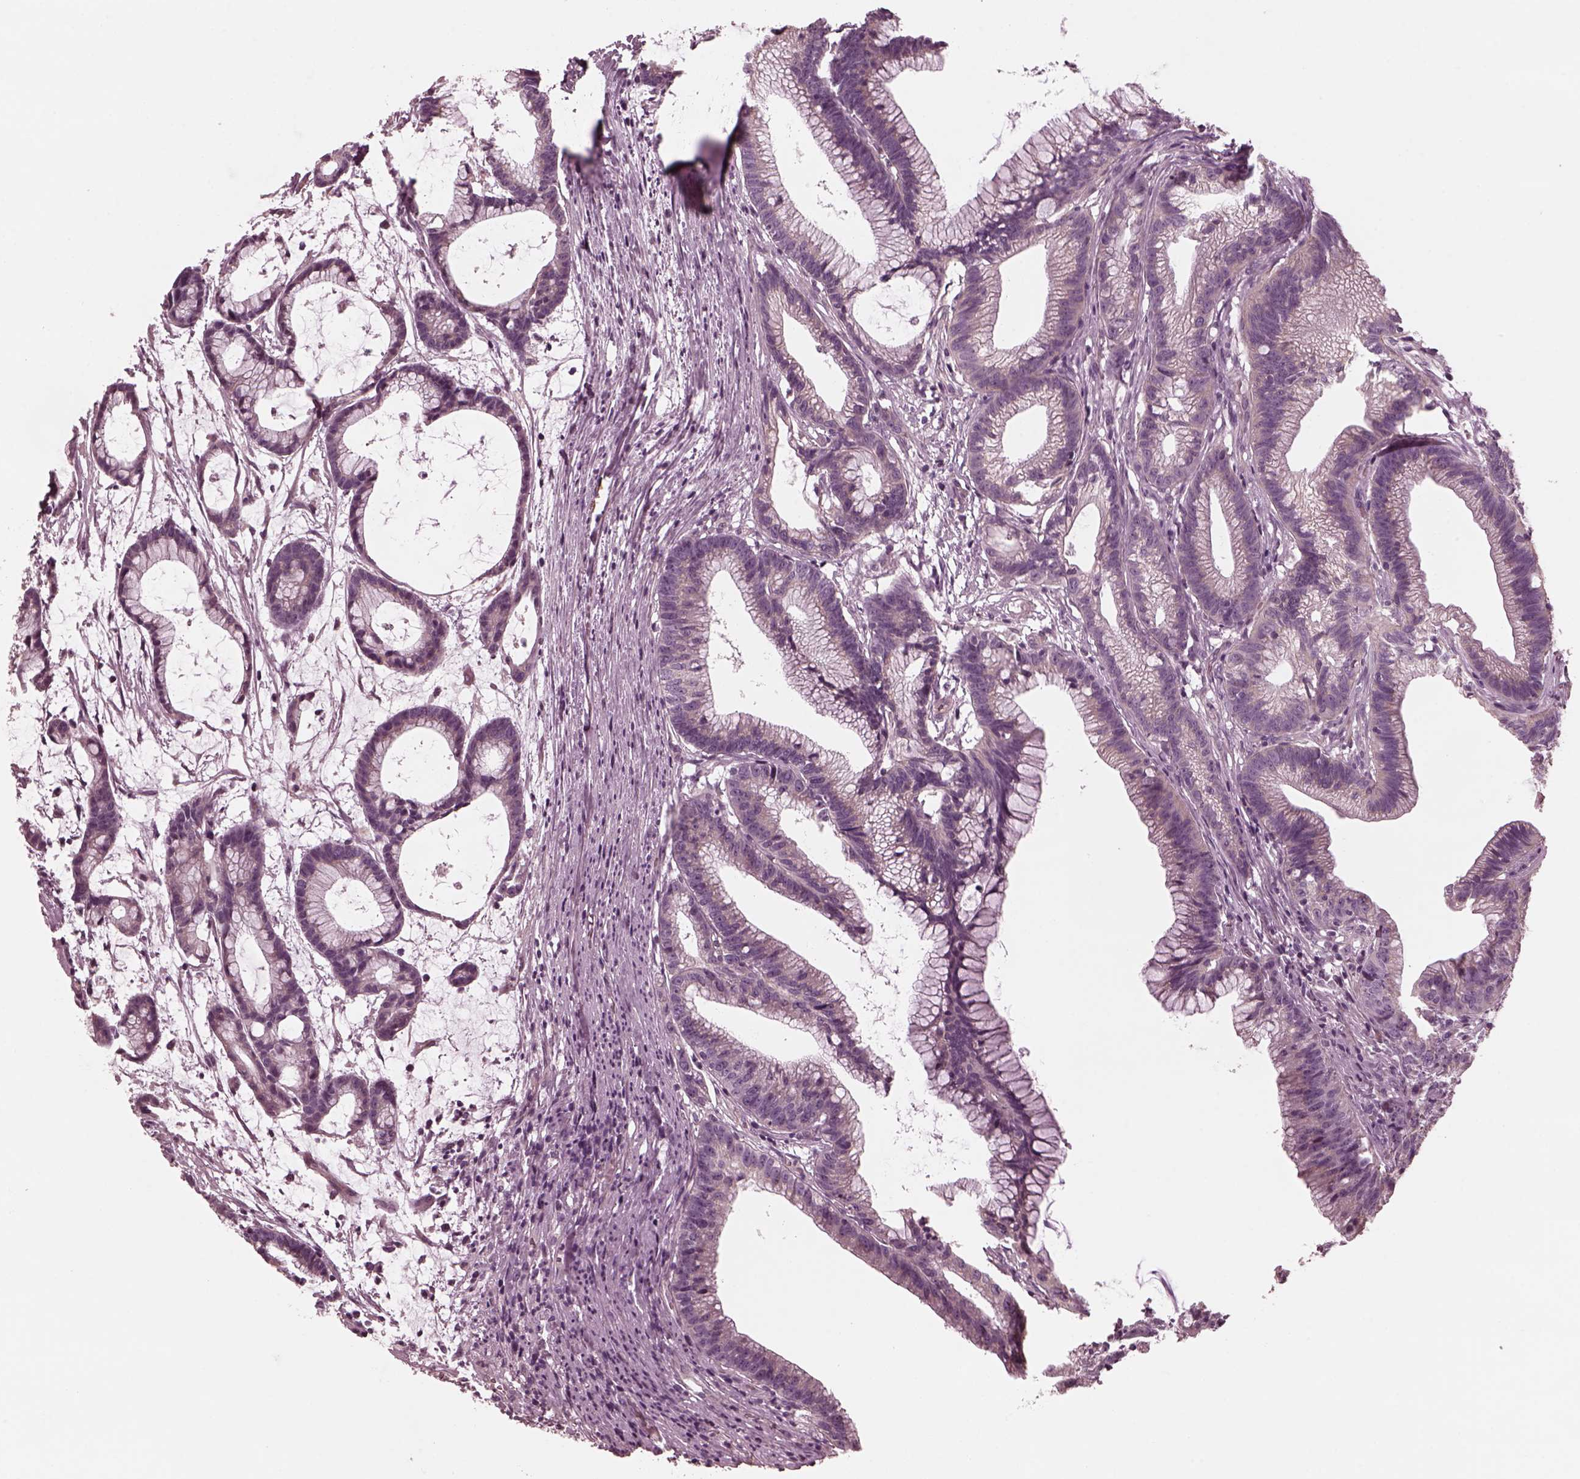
{"staining": {"intensity": "negative", "quantity": "none", "location": "none"}, "tissue": "colorectal cancer", "cell_type": "Tumor cells", "image_type": "cancer", "snomed": [{"axis": "morphology", "description": "Adenocarcinoma, NOS"}, {"axis": "topography", "description": "Colon"}], "caption": "Tumor cells are negative for protein expression in human colorectal cancer (adenocarcinoma). (Stains: DAB IHC with hematoxylin counter stain, Microscopy: brightfield microscopy at high magnification).", "gene": "KIF6", "patient": {"sex": "female", "age": 78}}